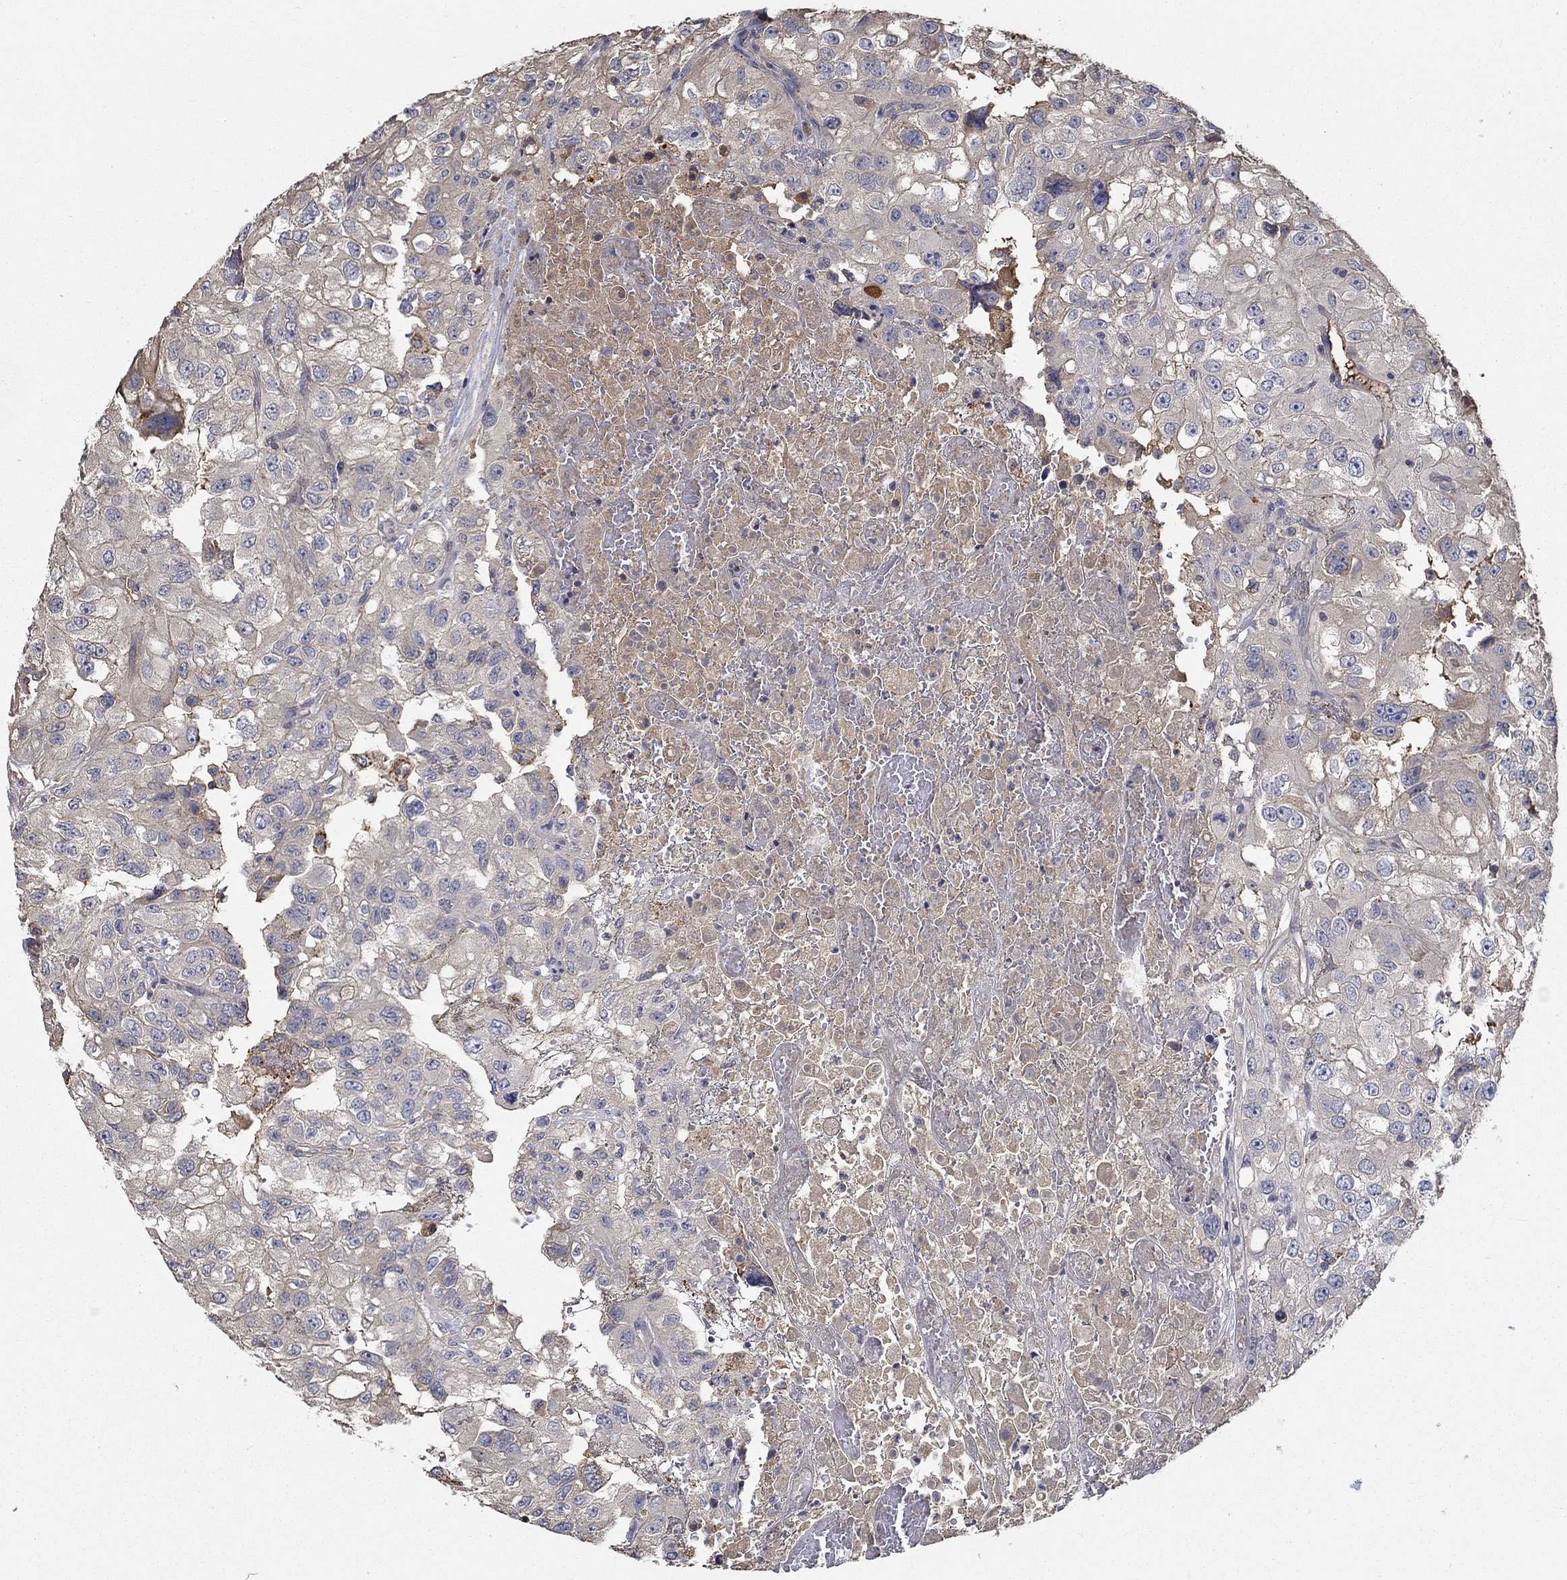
{"staining": {"intensity": "negative", "quantity": "none", "location": "none"}, "tissue": "renal cancer", "cell_type": "Tumor cells", "image_type": "cancer", "snomed": [{"axis": "morphology", "description": "Adenocarcinoma, NOS"}, {"axis": "topography", "description": "Kidney"}], "caption": "Tumor cells show no significant staining in adenocarcinoma (renal).", "gene": "IL10", "patient": {"sex": "male", "age": 64}}